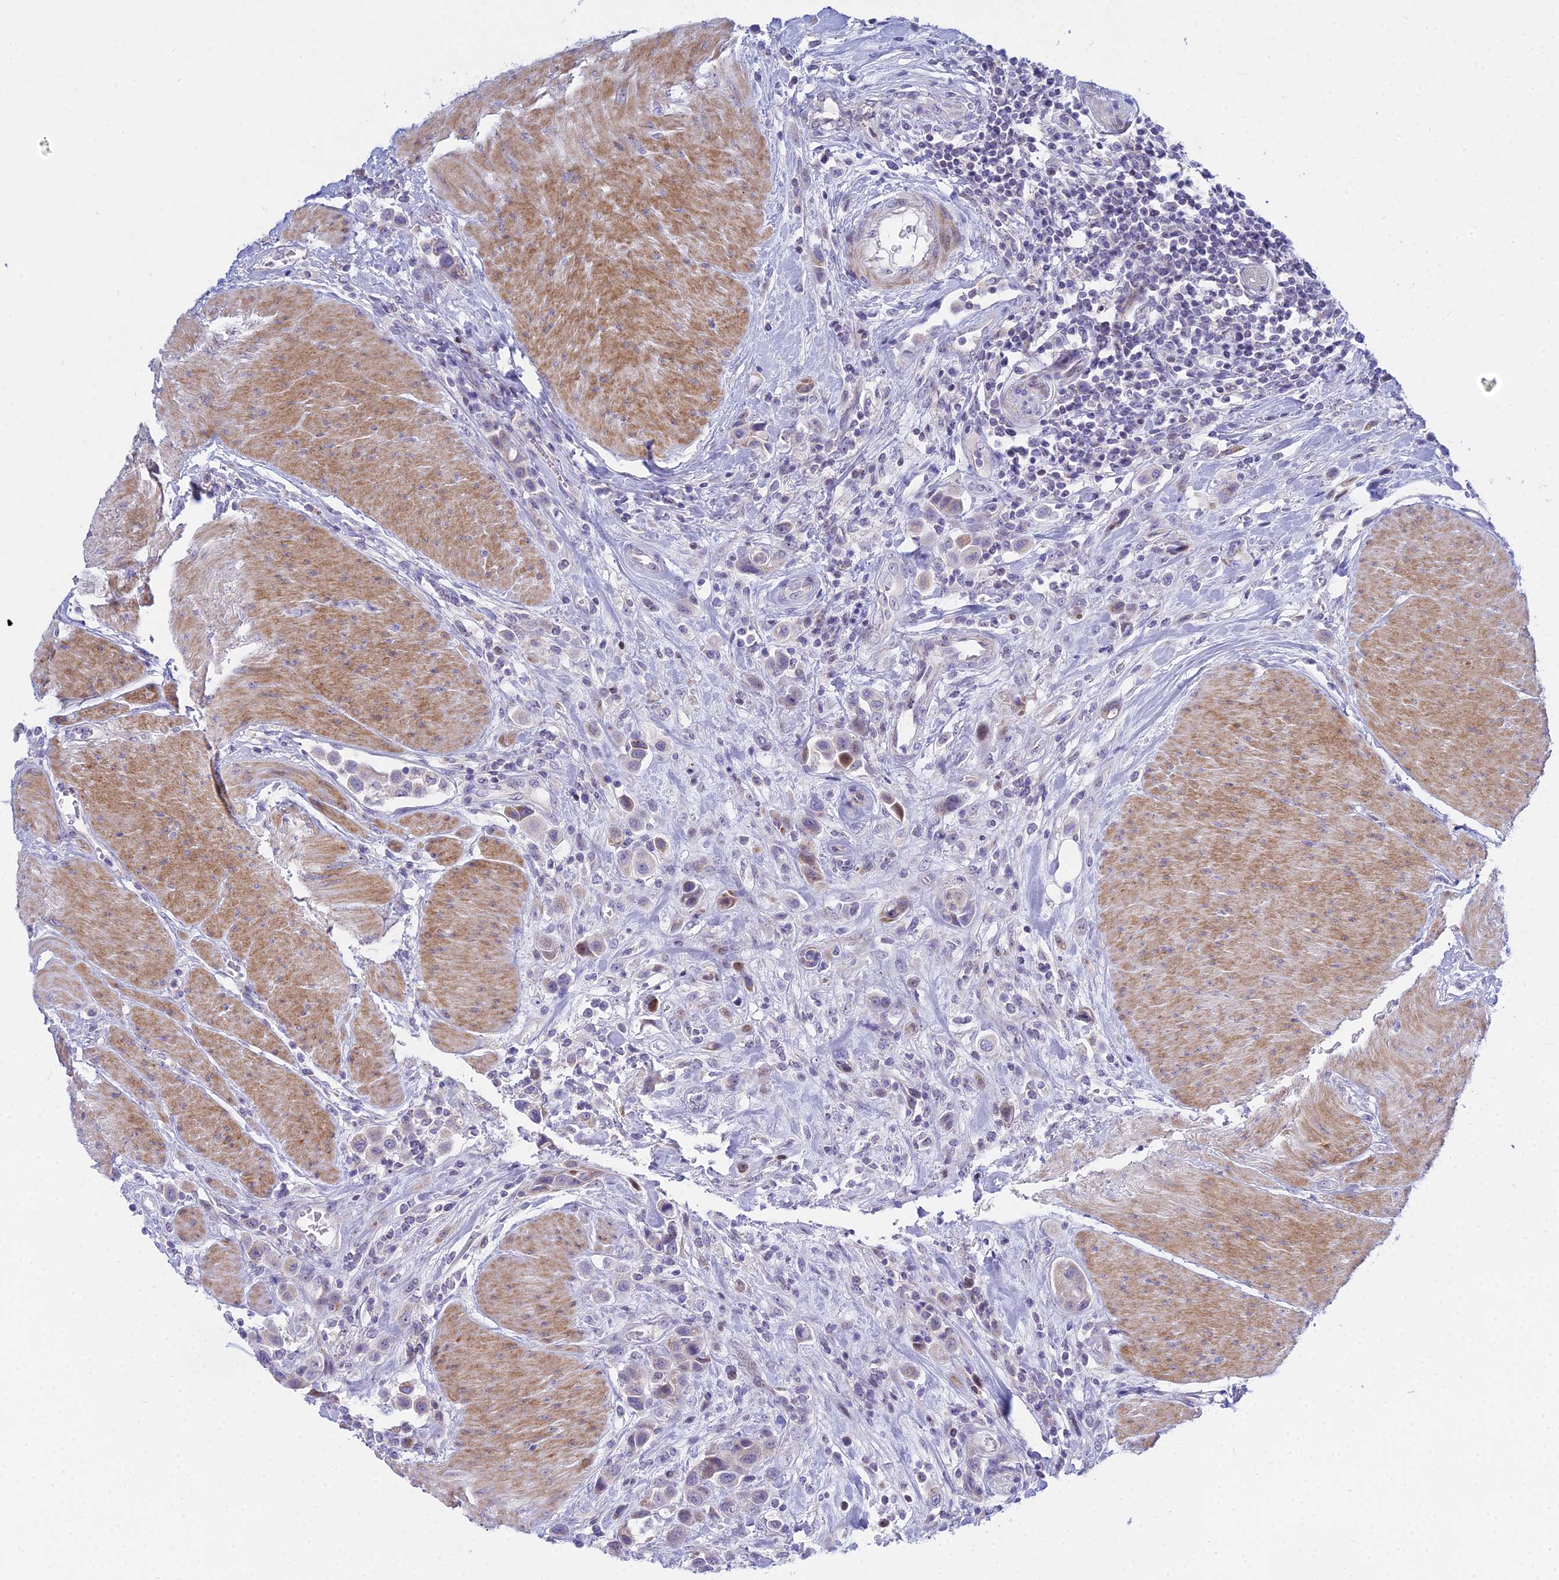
{"staining": {"intensity": "weak", "quantity": "<25%", "location": "cytoplasmic/membranous"}, "tissue": "urothelial cancer", "cell_type": "Tumor cells", "image_type": "cancer", "snomed": [{"axis": "morphology", "description": "Urothelial carcinoma, High grade"}, {"axis": "topography", "description": "Urinary bladder"}], "caption": "There is no significant staining in tumor cells of urothelial cancer. The staining was performed using DAB (3,3'-diaminobenzidine) to visualize the protein expression in brown, while the nuclei were stained in blue with hematoxylin (Magnification: 20x).", "gene": "PRR13", "patient": {"sex": "male", "age": 50}}